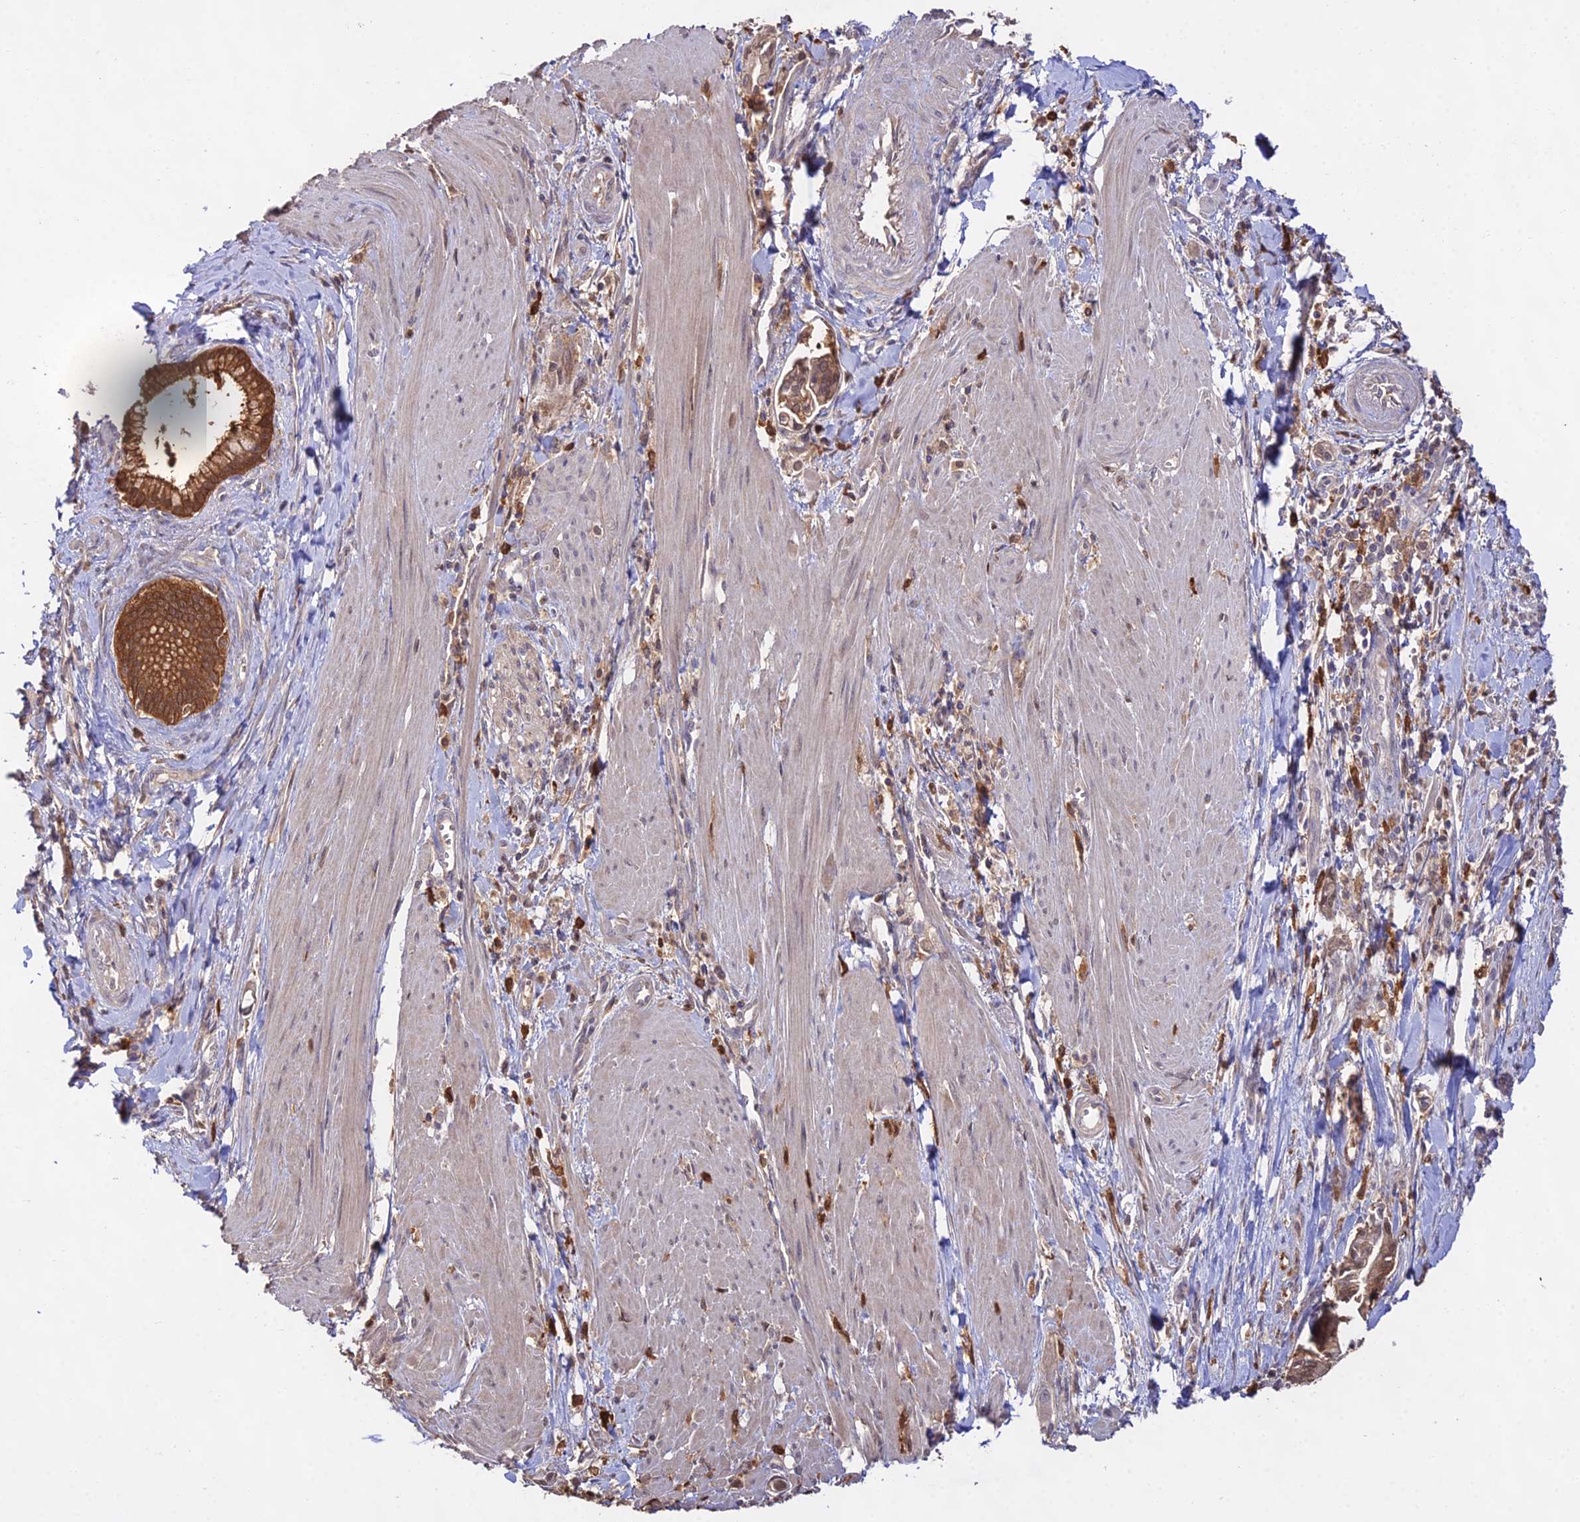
{"staining": {"intensity": "strong", "quantity": ">75%", "location": "cytoplasmic/membranous"}, "tissue": "pancreatic cancer", "cell_type": "Tumor cells", "image_type": "cancer", "snomed": [{"axis": "morphology", "description": "Adenocarcinoma, NOS"}, {"axis": "topography", "description": "Pancreas"}], "caption": "Pancreatic cancer (adenocarcinoma) stained with a brown dye demonstrates strong cytoplasmic/membranous positive expression in approximately >75% of tumor cells.", "gene": "FBP1", "patient": {"sex": "male", "age": 78}}